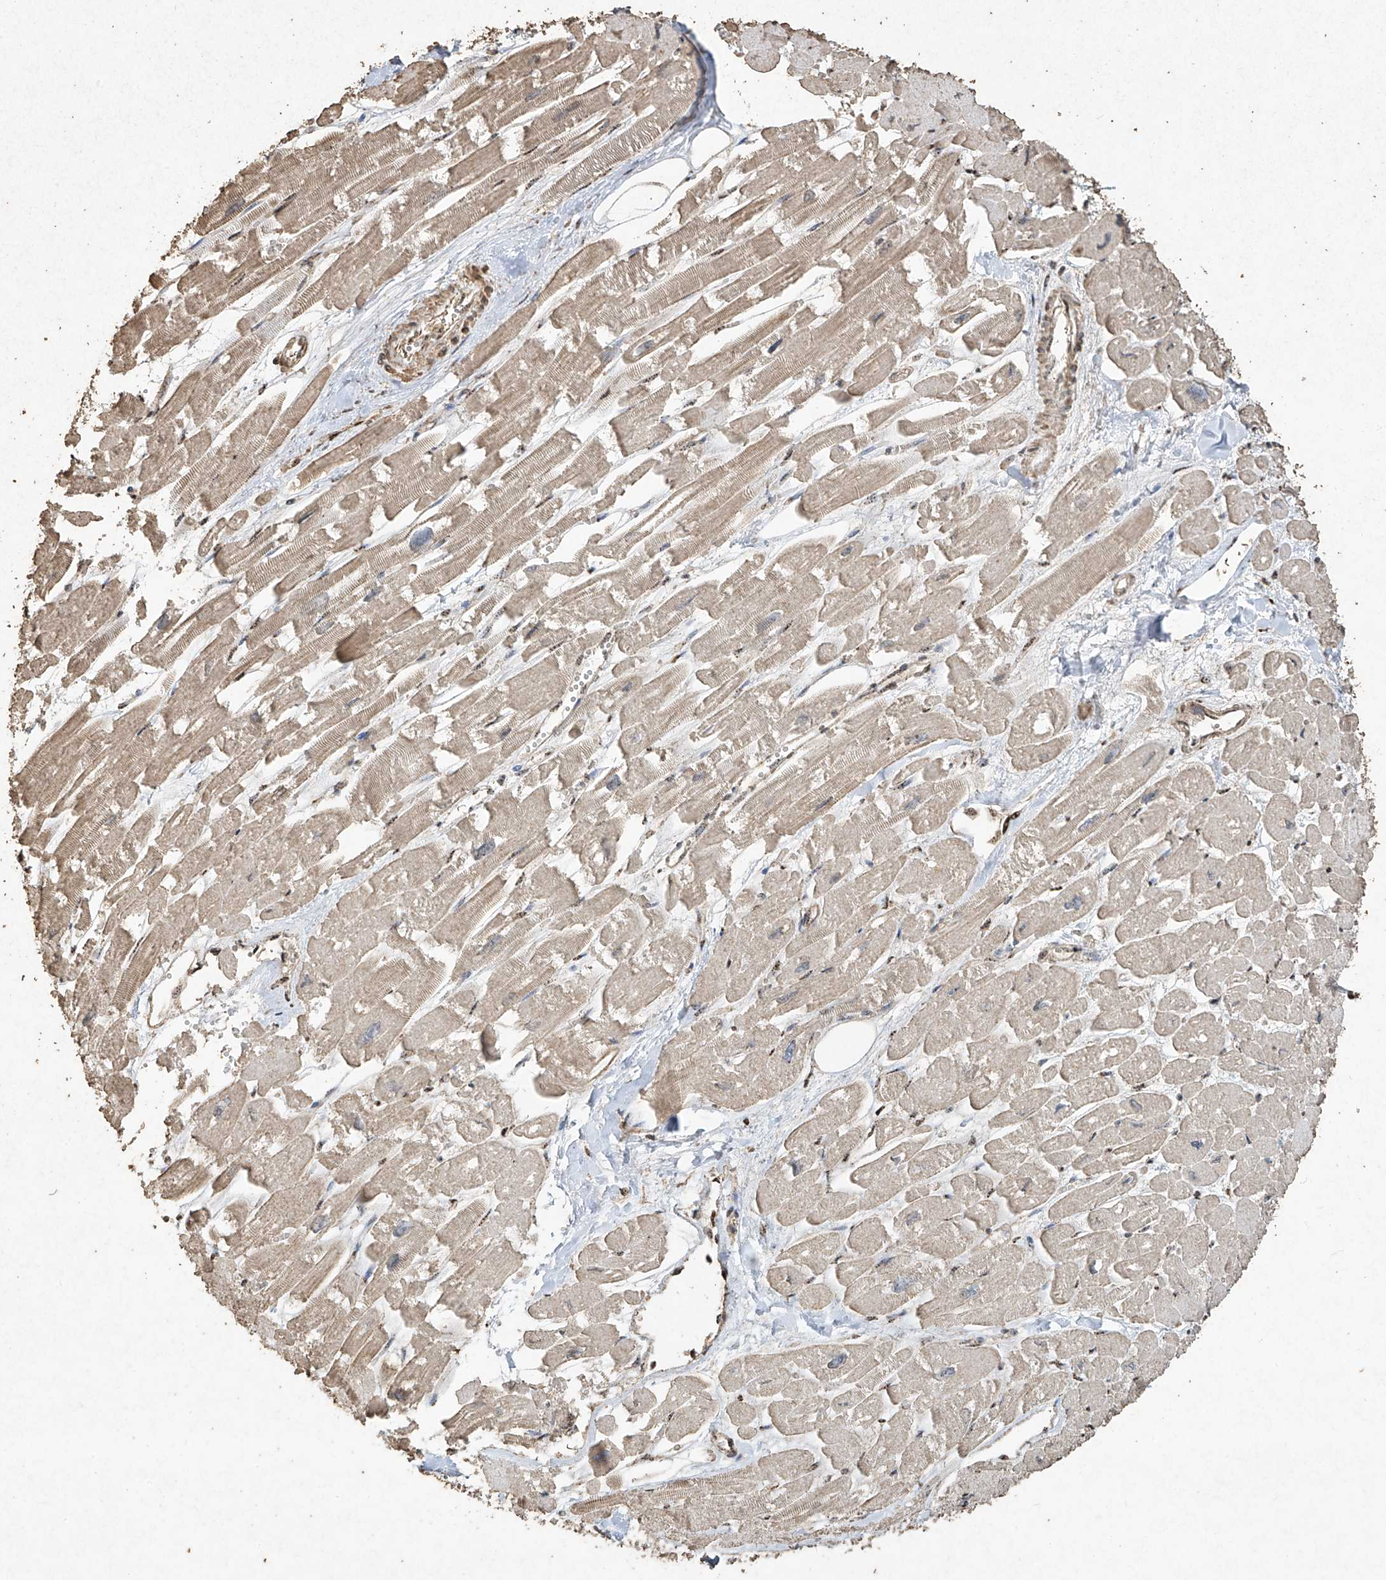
{"staining": {"intensity": "weak", "quantity": "25%-75%", "location": "cytoplasmic/membranous"}, "tissue": "heart muscle", "cell_type": "Cardiomyocytes", "image_type": "normal", "snomed": [{"axis": "morphology", "description": "Normal tissue, NOS"}, {"axis": "topography", "description": "Heart"}], "caption": "Immunohistochemistry micrograph of unremarkable heart muscle: heart muscle stained using immunohistochemistry (IHC) reveals low levels of weak protein expression localized specifically in the cytoplasmic/membranous of cardiomyocytes, appearing as a cytoplasmic/membranous brown color.", "gene": "ERBB3", "patient": {"sex": "male", "age": 54}}